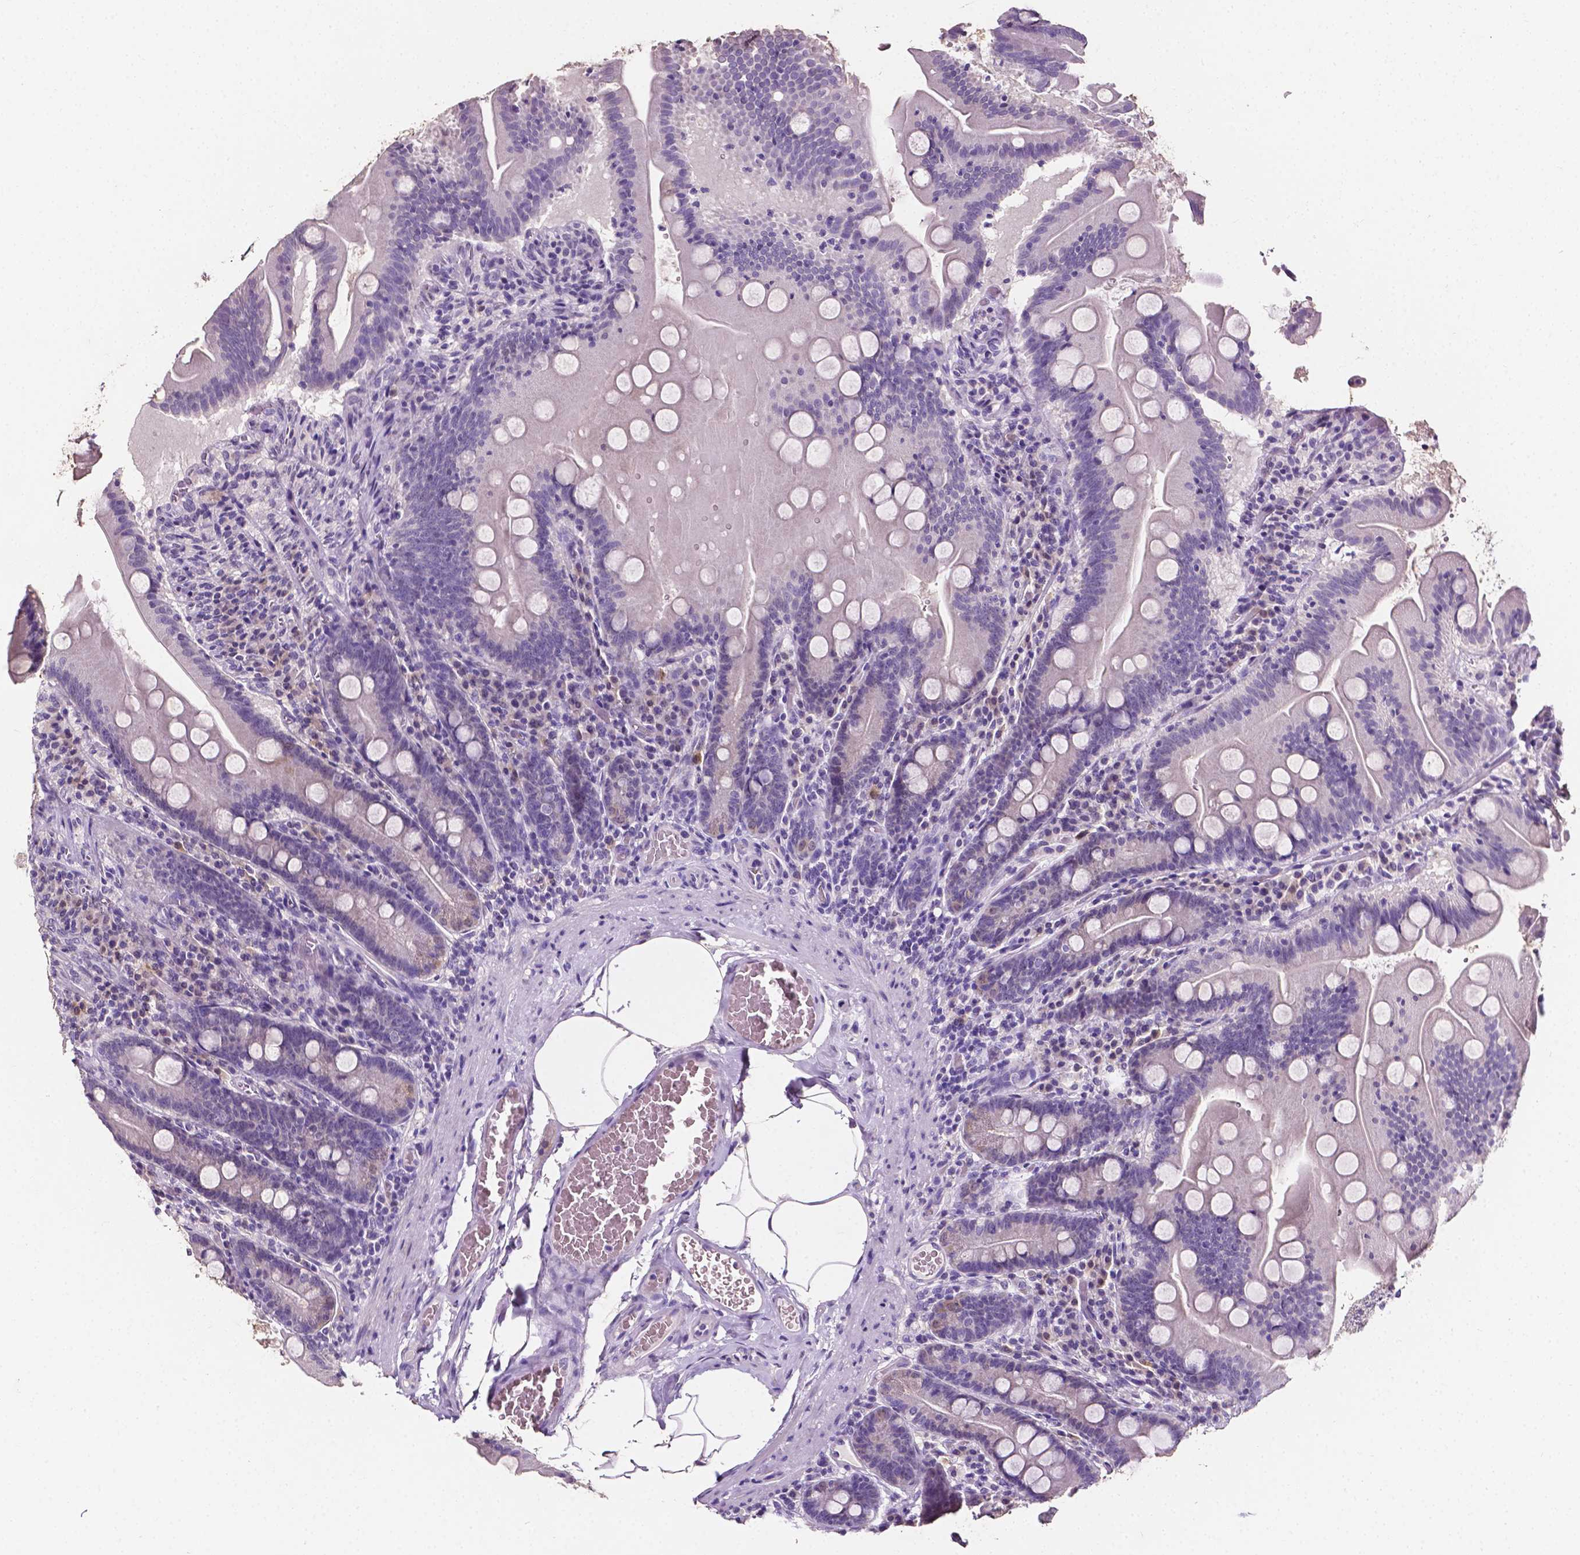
{"staining": {"intensity": "negative", "quantity": "none", "location": "none"}, "tissue": "small intestine", "cell_type": "Glandular cells", "image_type": "normal", "snomed": [{"axis": "morphology", "description": "Normal tissue, NOS"}, {"axis": "topography", "description": "Small intestine"}], "caption": "This image is of benign small intestine stained with immunohistochemistry to label a protein in brown with the nuclei are counter-stained blue. There is no expression in glandular cells. Brightfield microscopy of IHC stained with DAB (brown) and hematoxylin (blue), captured at high magnification.", "gene": "PSAT1", "patient": {"sex": "male", "age": 37}}